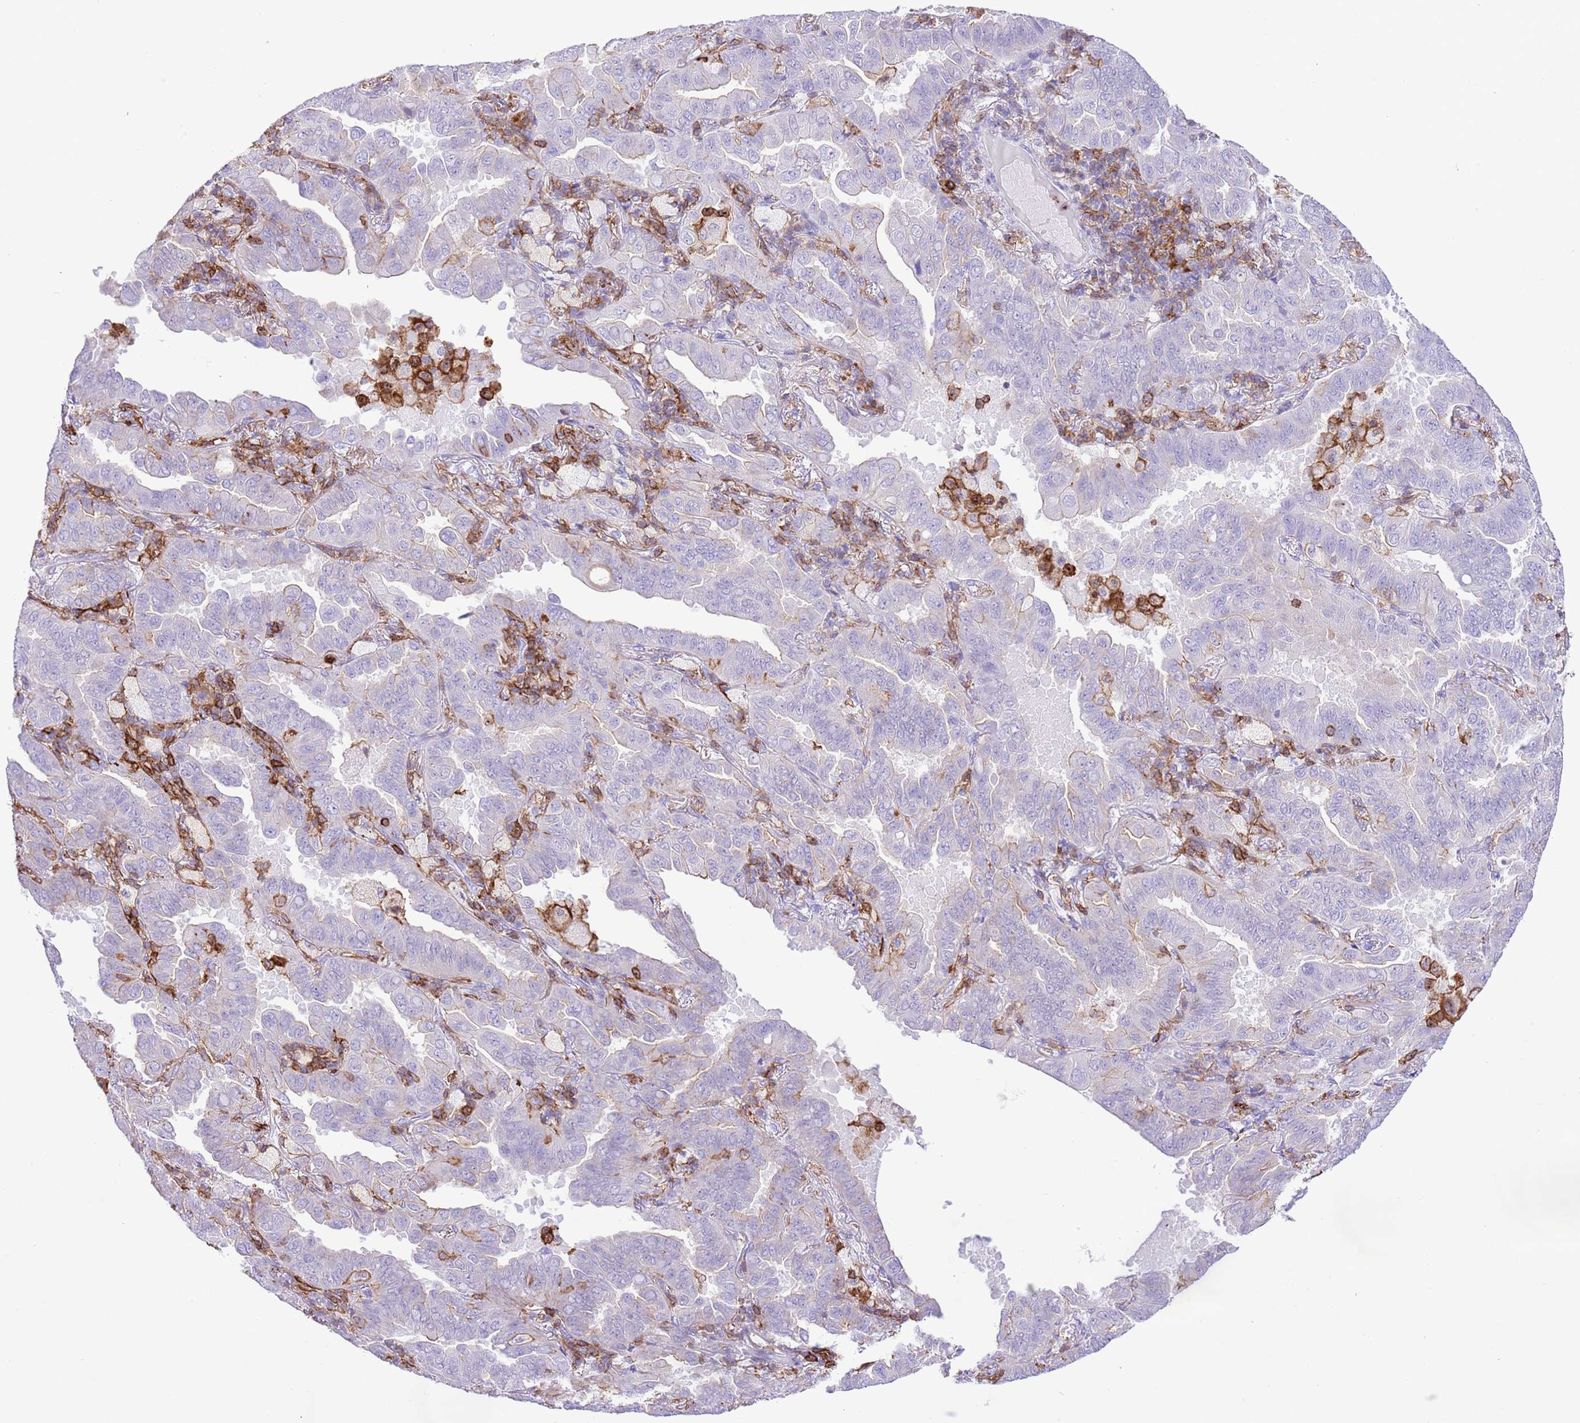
{"staining": {"intensity": "negative", "quantity": "none", "location": "none"}, "tissue": "lung cancer", "cell_type": "Tumor cells", "image_type": "cancer", "snomed": [{"axis": "morphology", "description": "Adenocarcinoma, NOS"}, {"axis": "topography", "description": "Lung"}], "caption": "Micrograph shows no protein expression in tumor cells of adenocarcinoma (lung) tissue.", "gene": "EFHD2", "patient": {"sex": "male", "age": 64}}